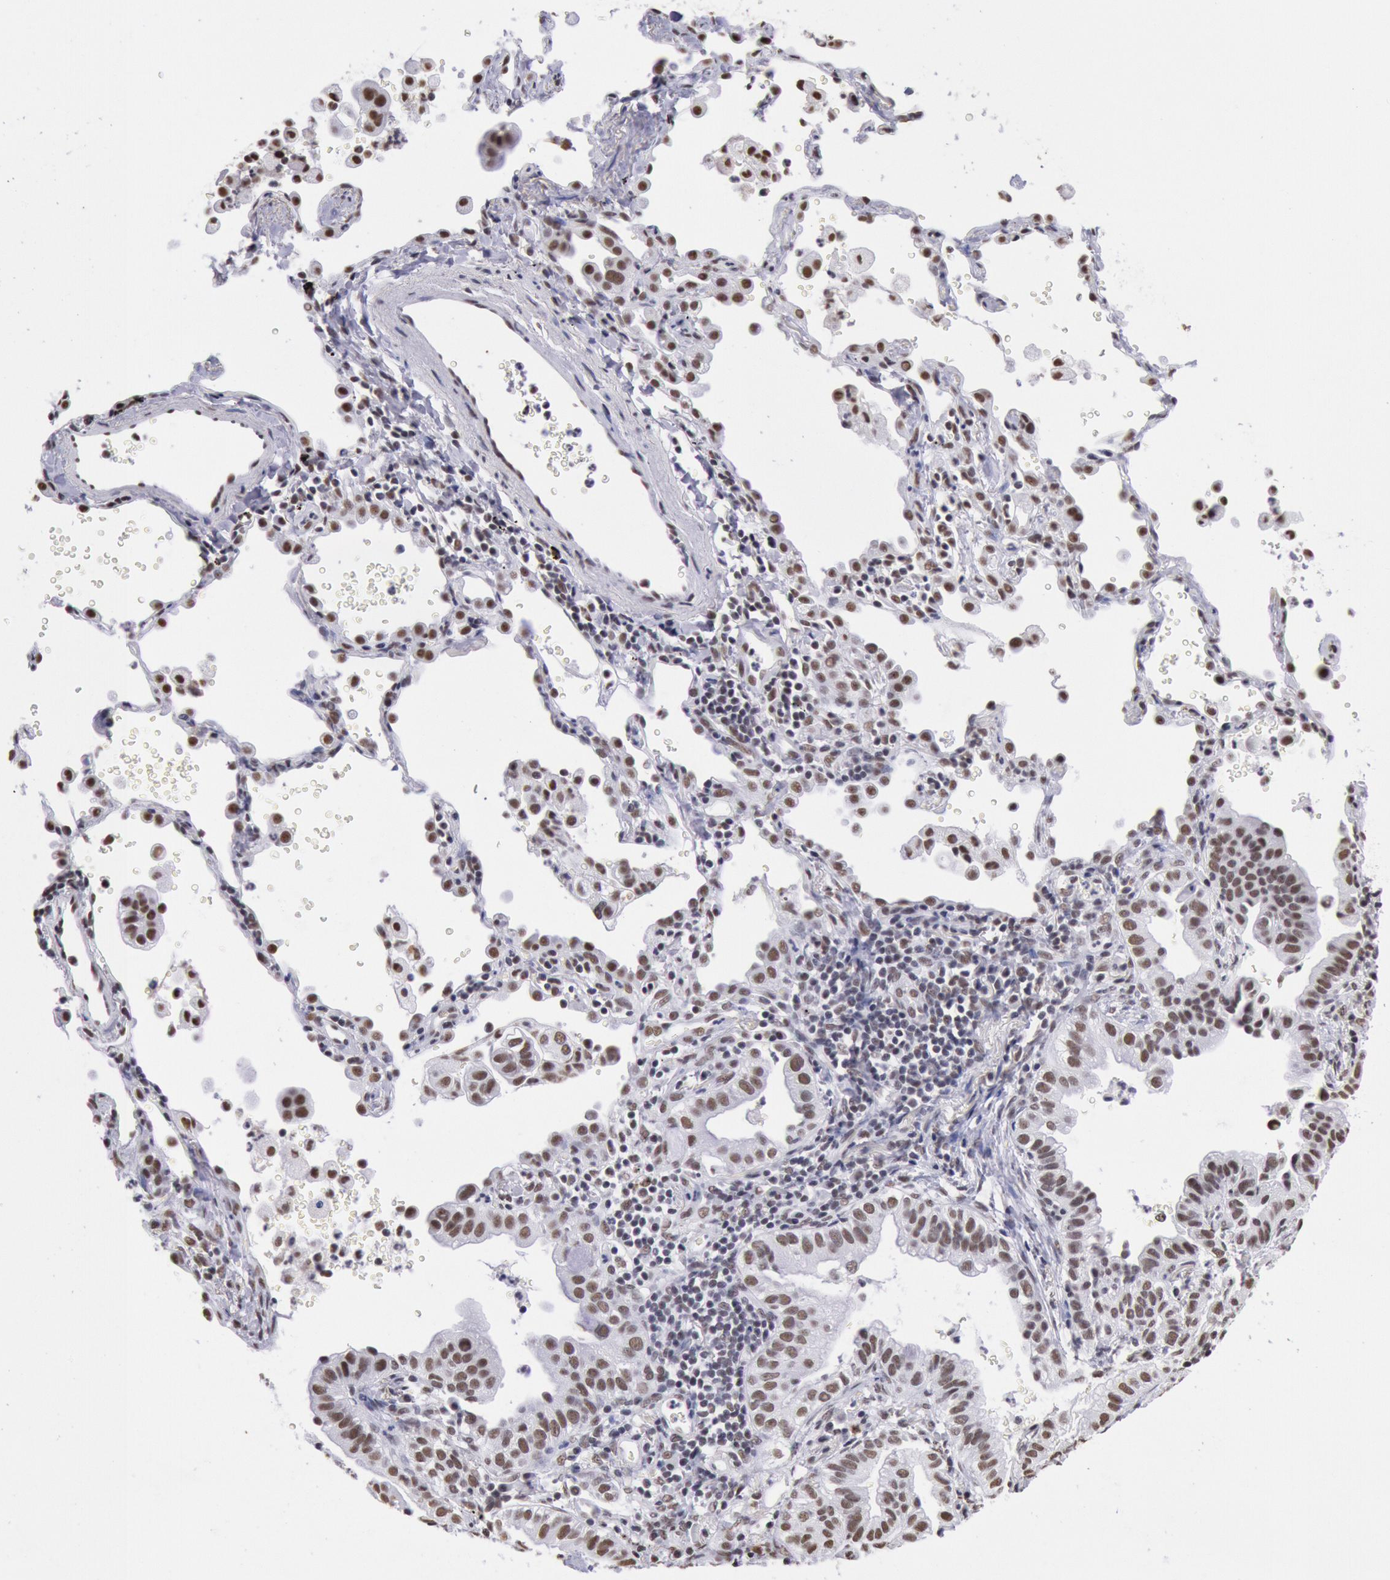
{"staining": {"intensity": "moderate", "quantity": ">75%", "location": "nuclear"}, "tissue": "lung cancer", "cell_type": "Tumor cells", "image_type": "cancer", "snomed": [{"axis": "morphology", "description": "Adenocarcinoma, NOS"}, {"axis": "topography", "description": "Lung"}], "caption": "Human lung cancer stained with a brown dye exhibits moderate nuclear positive positivity in approximately >75% of tumor cells.", "gene": "SNRPD3", "patient": {"sex": "female", "age": 50}}